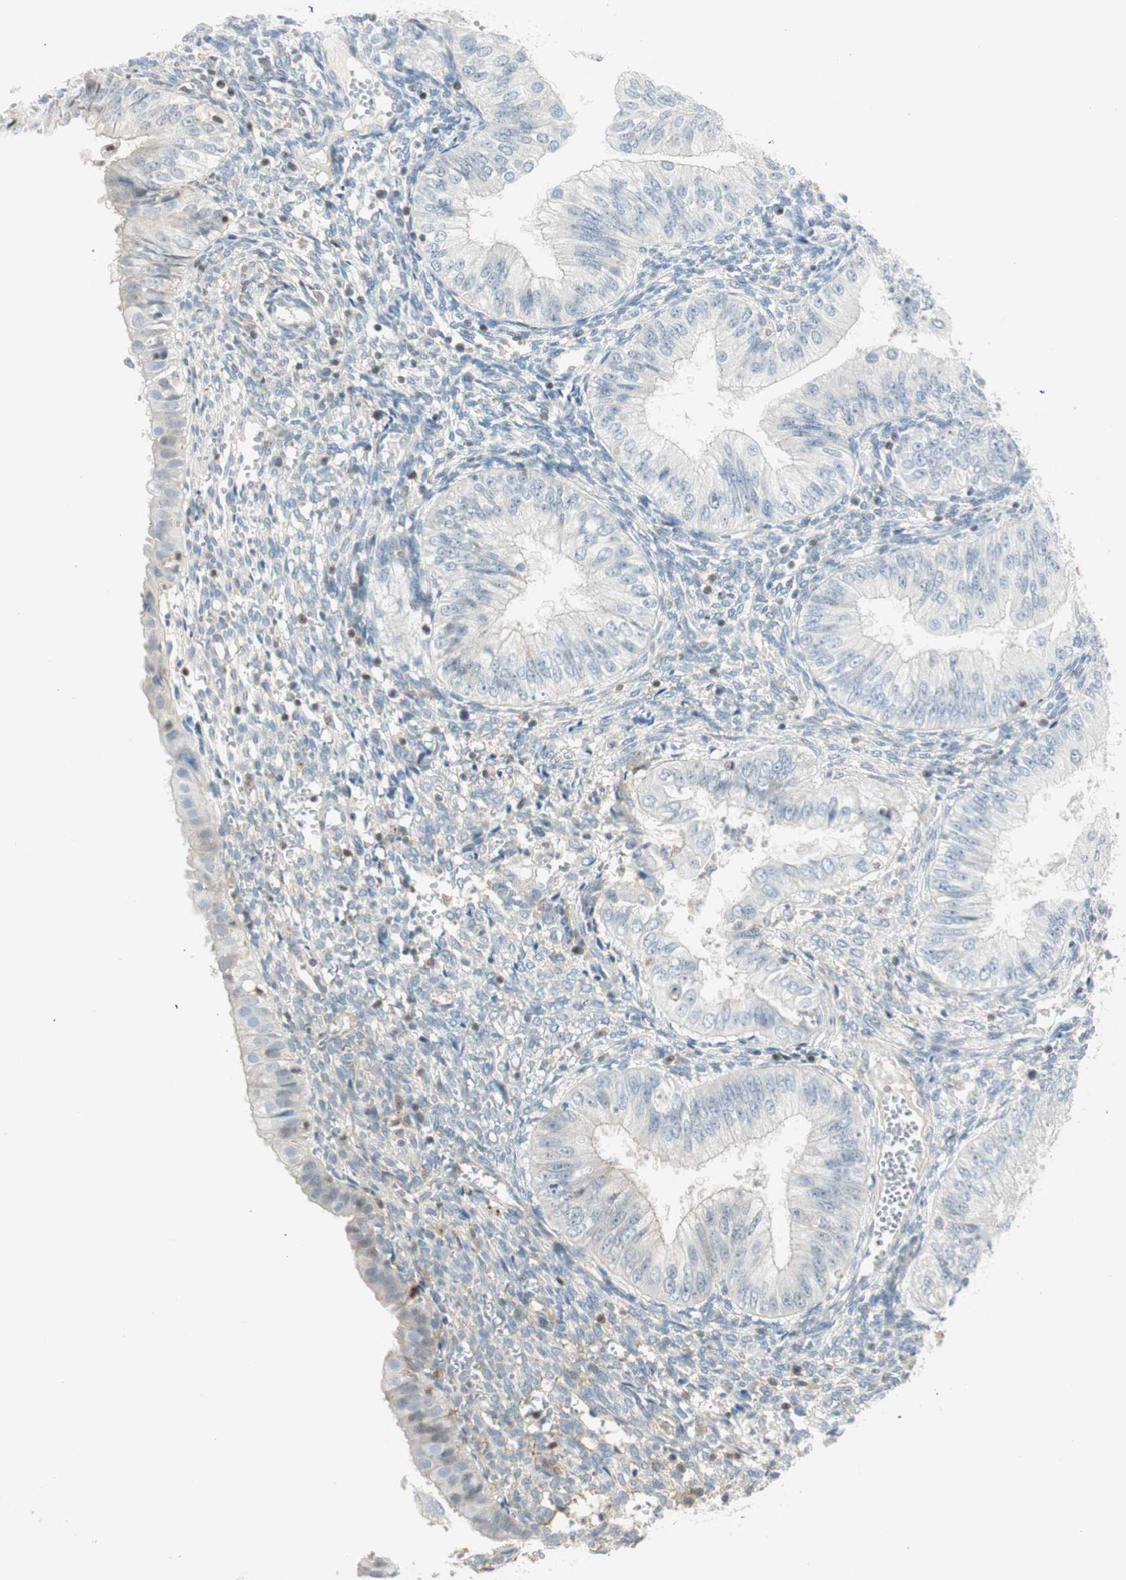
{"staining": {"intensity": "negative", "quantity": "none", "location": "none"}, "tissue": "endometrial cancer", "cell_type": "Tumor cells", "image_type": "cancer", "snomed": [{"axis": "morphology", "description": "Normal tissue, NOS"}, {"axis": "morphology", "description": "Adenocarcinoma, NOS"}, {"axis": "topography", "description": "Endometrium"}], "caption": "Human endometrial cancer (adenocarcinoma) stained for a protein using immunohistochemistry (IHC) displays no staining in tumor cells.", "gene": "PPP1CA", "patient": {"sex": "female", "age": 53}}